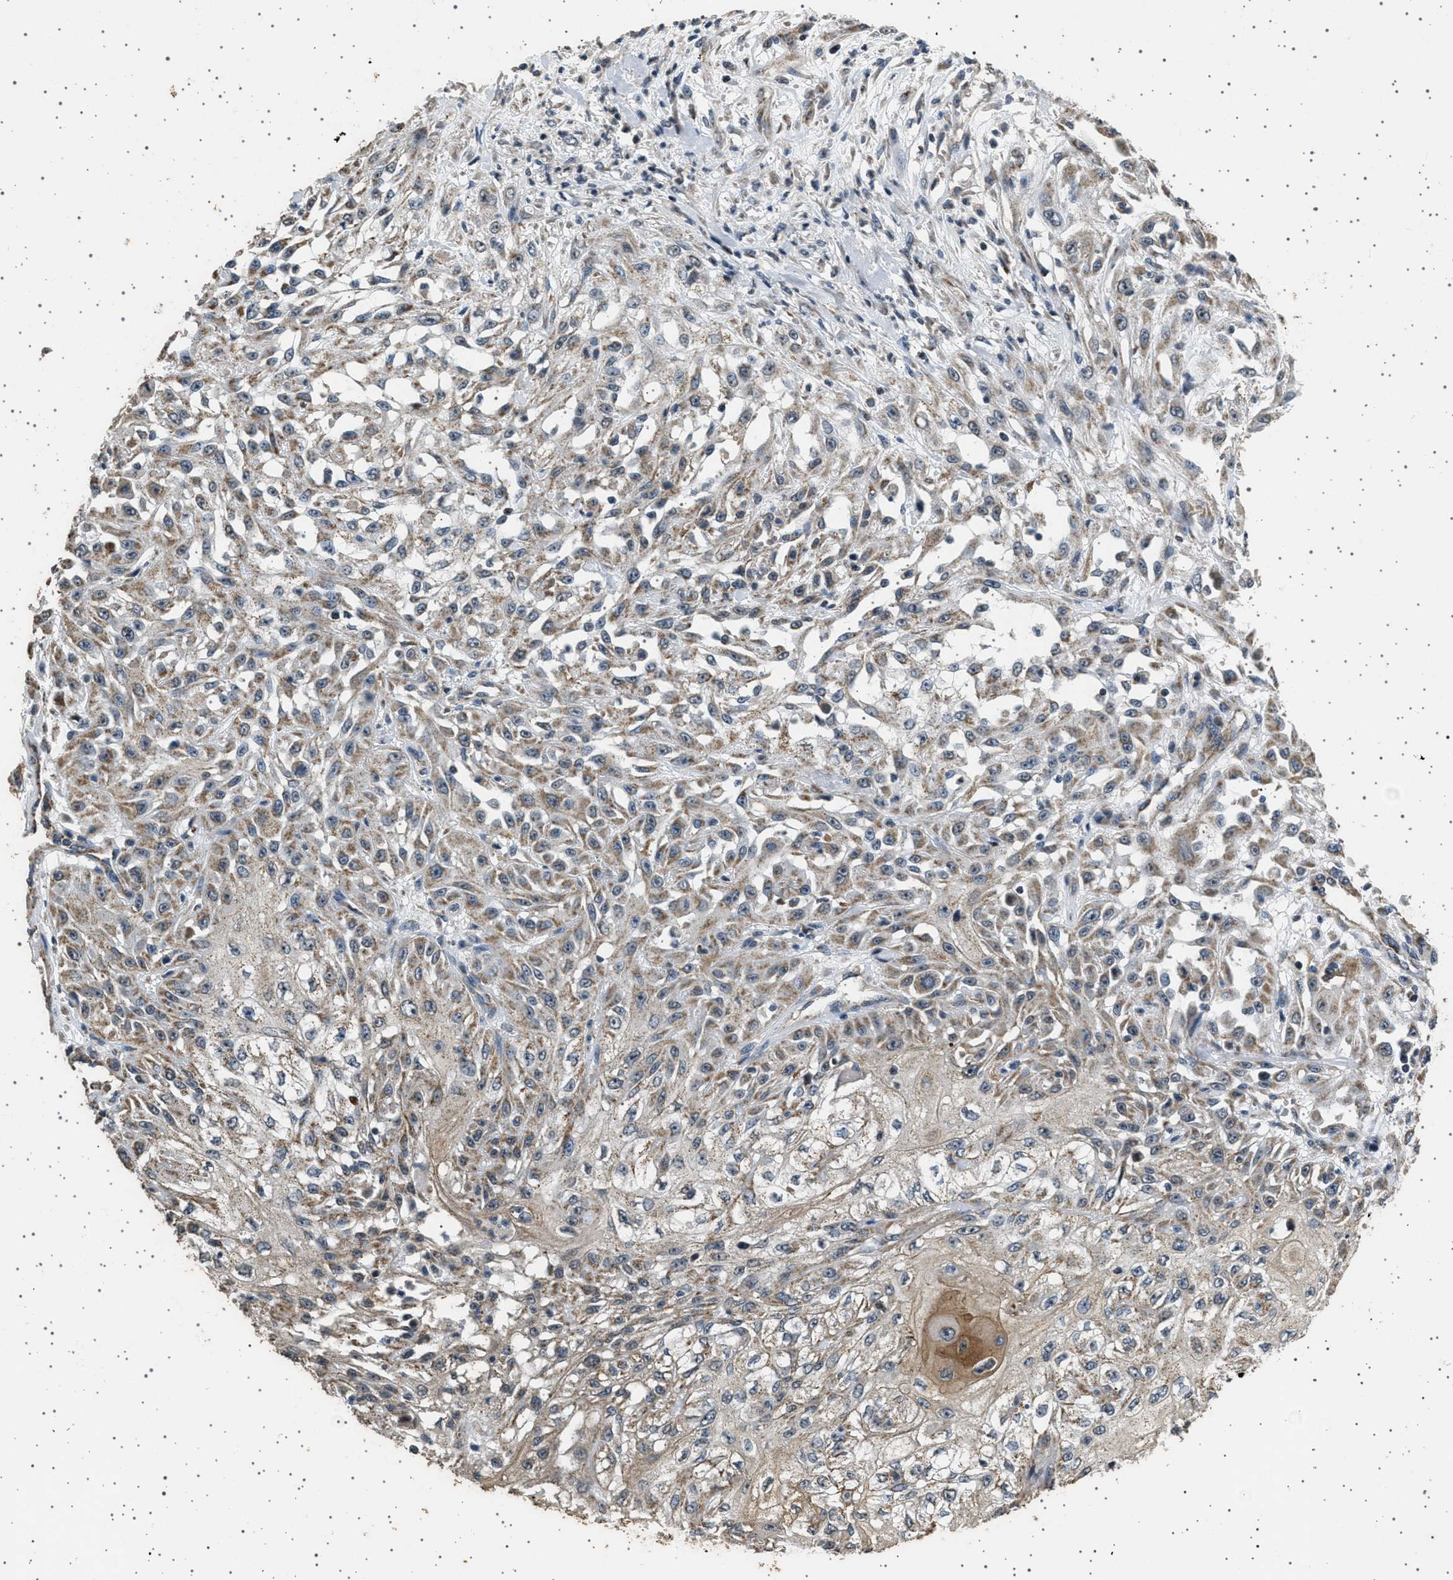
{"staining": {"intensity": "moderate", "quantity": ">75%", "location": "cytoplasmic/membranous"}, "tissue": "skin cancer", "cell_type": "Tumor cells", "image_type": "cancer", "snomed": [{"axis": "morphology", "description": "Squamous cell carcinoma, NOS"}, {"axis": "morphology", "description": "Squamous cell carcinoma, metastatic, NOS"}, {"axis": "topography", "description": "Skin"}, {"axis": "topography", "description": "Lymph node"}], "caption": "A brown stain highlights moderate cytoplasmic/membranous expression of a protein in skin cancer (metastatic squamous cell carcinoma) tumor cells.", "gene": "KCNA4", "patient": {"sex": "male", "age": 75}}